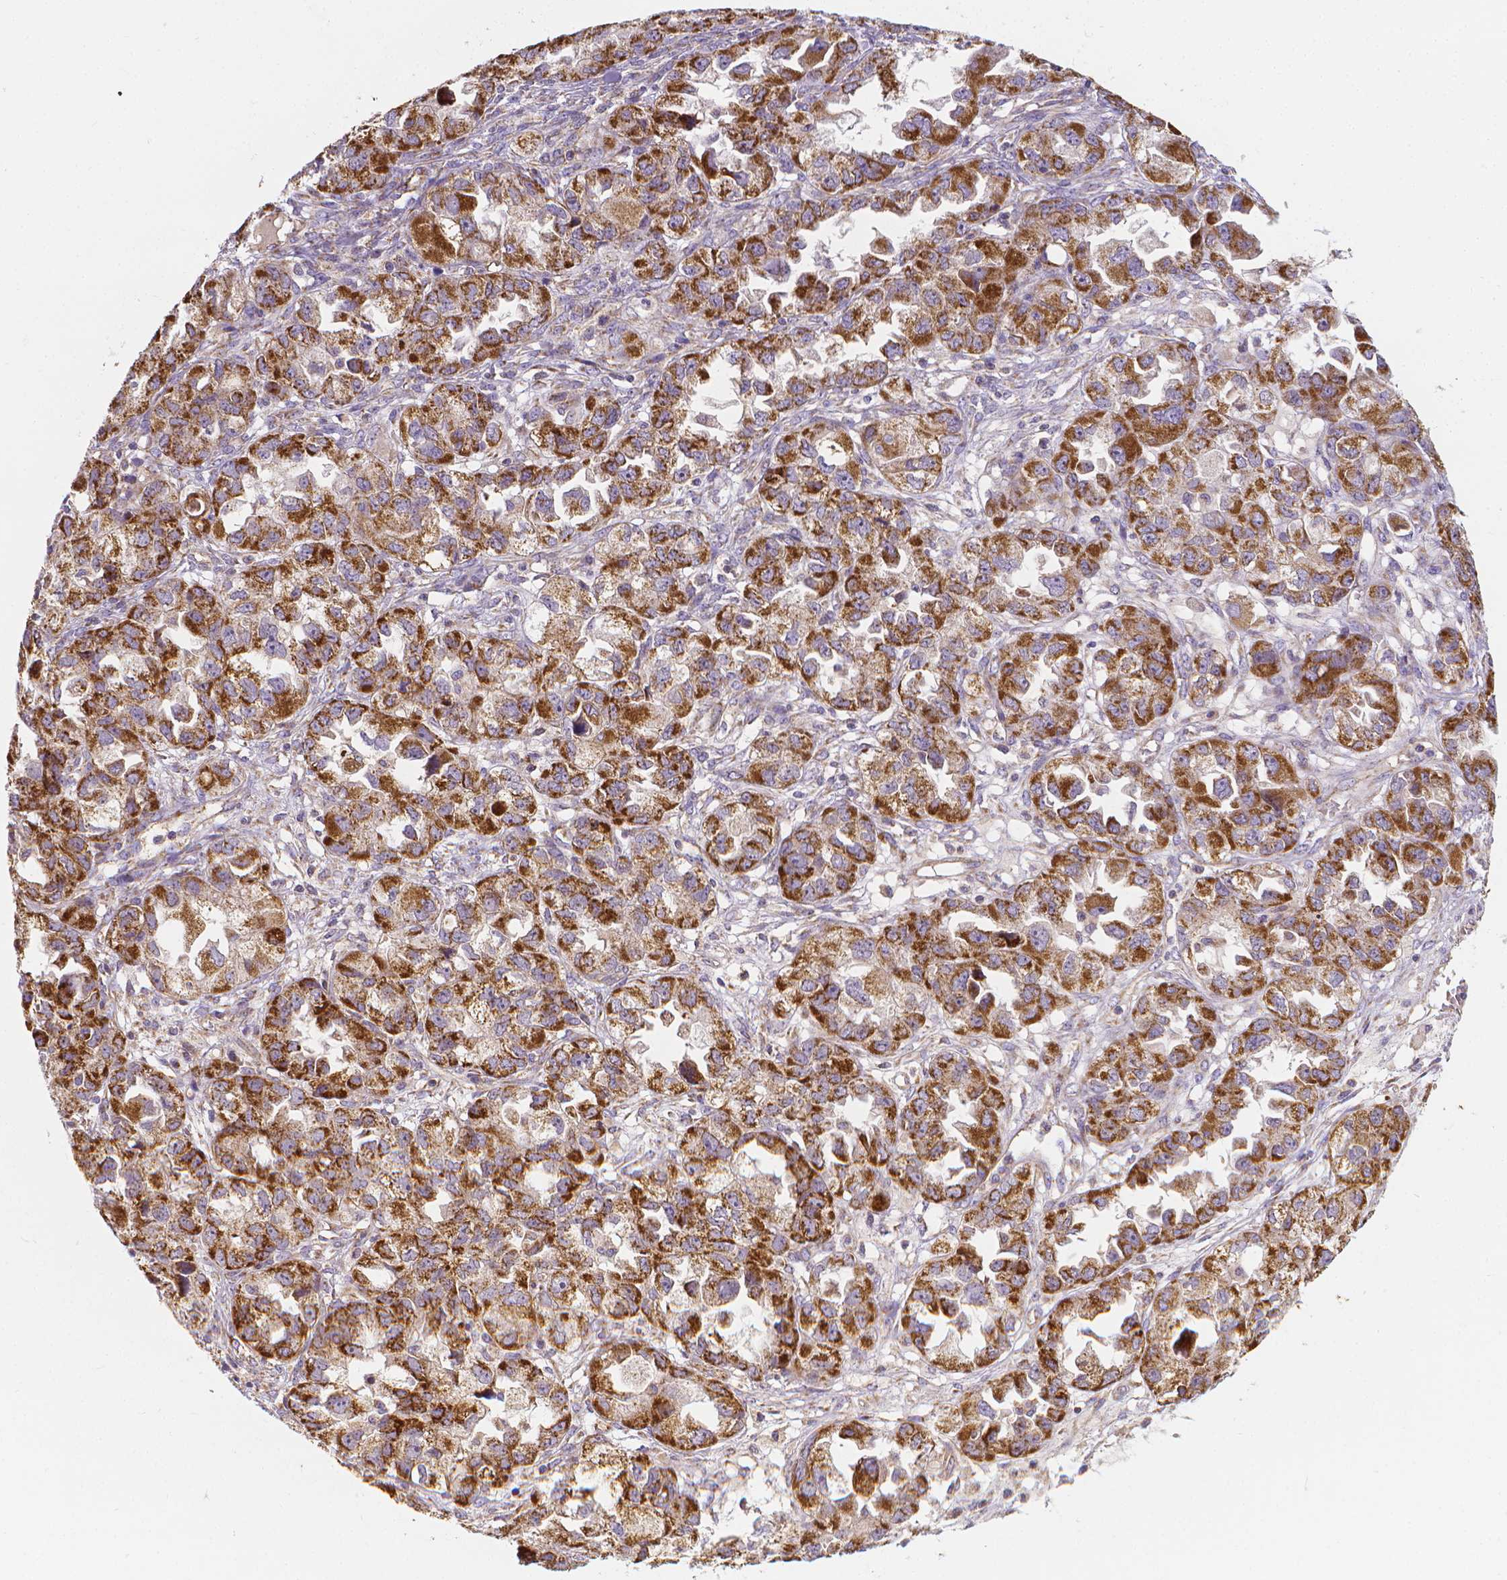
{"staining": {"intensity": "moderate", "quantity": ">75%", "location": "cytoplasmic/membranous"}, "tissue": "ovarian cancer", "cell_type": "Tumor cells", "image_type": "cancer", "snomed": [{"axis": "morphology", "description": "Cystadenocarcinoma, serous, NOS"}, {"axis": "topography", "description": "Ovary"}], "caption": "Protein expression by immunohistochemistry (IHC) demonstrates moderate cytoplasmic/membranous staining in approximately >75% of tumor cells in ovarian serous cystadenocarcinoma. (brown staining indicates protein expression, while blue staining denotes nuclei).", "gene": "SNCAIP", "patient": {"sex": "female", "age": 84}}